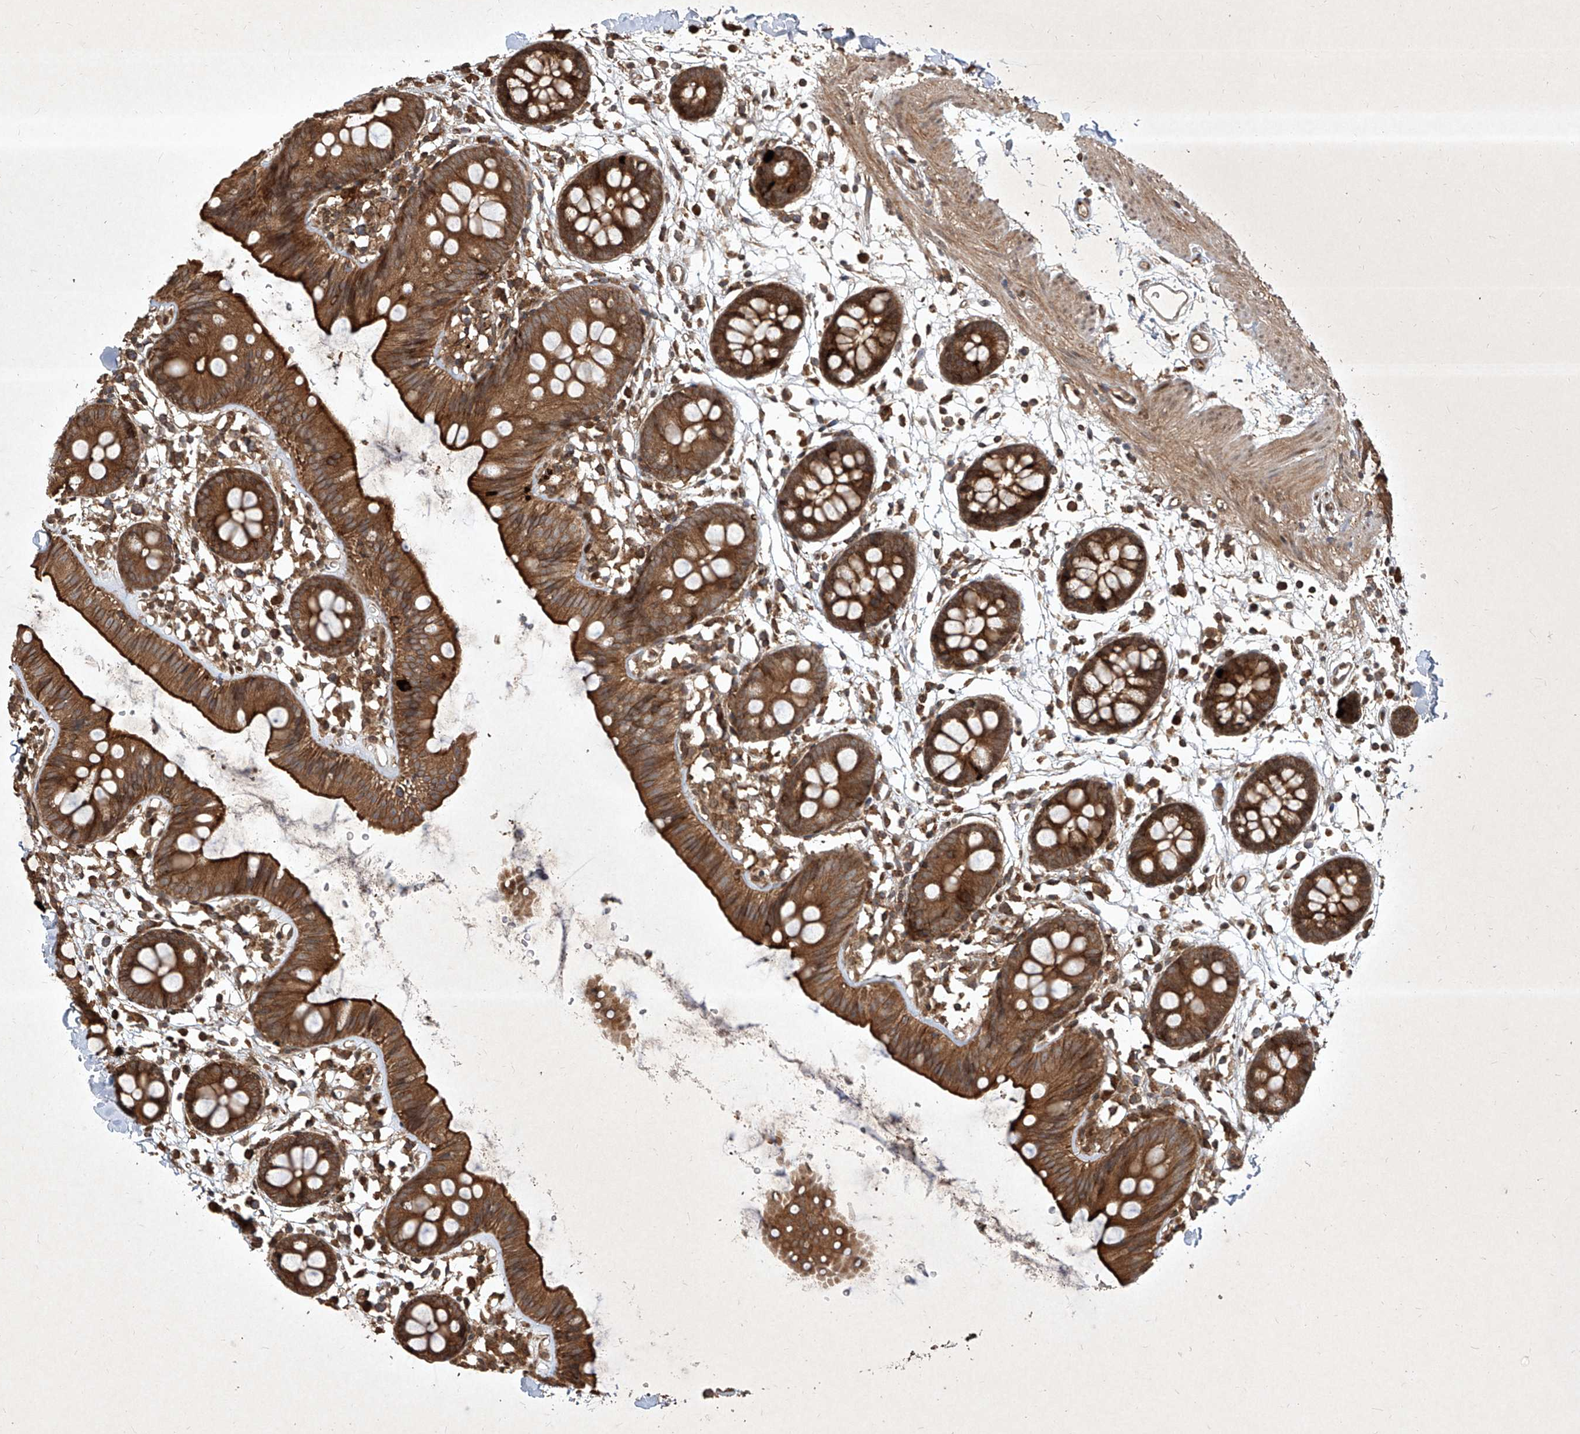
{"staining": {"intensity": "moderate", "quantity": ">75%", "location": "cytoplasmic/membranous,nuclear"}, "tissue": "colon", "cell_type": "Endothelial cells", "image_type": "normal", "snomed": [{"axis": "morphology", "description": "Normal tissue, NOS"}, {"axis": "topography", "description": "Colon"}], "caption": "Protein staining displays moderate cytoplasmic/membranous,nuclear positivity in about >75% of endothelial cells in unremarkable colon.", "gene": "MAGED2", "patient": {"sex": "male", "age": 56}}